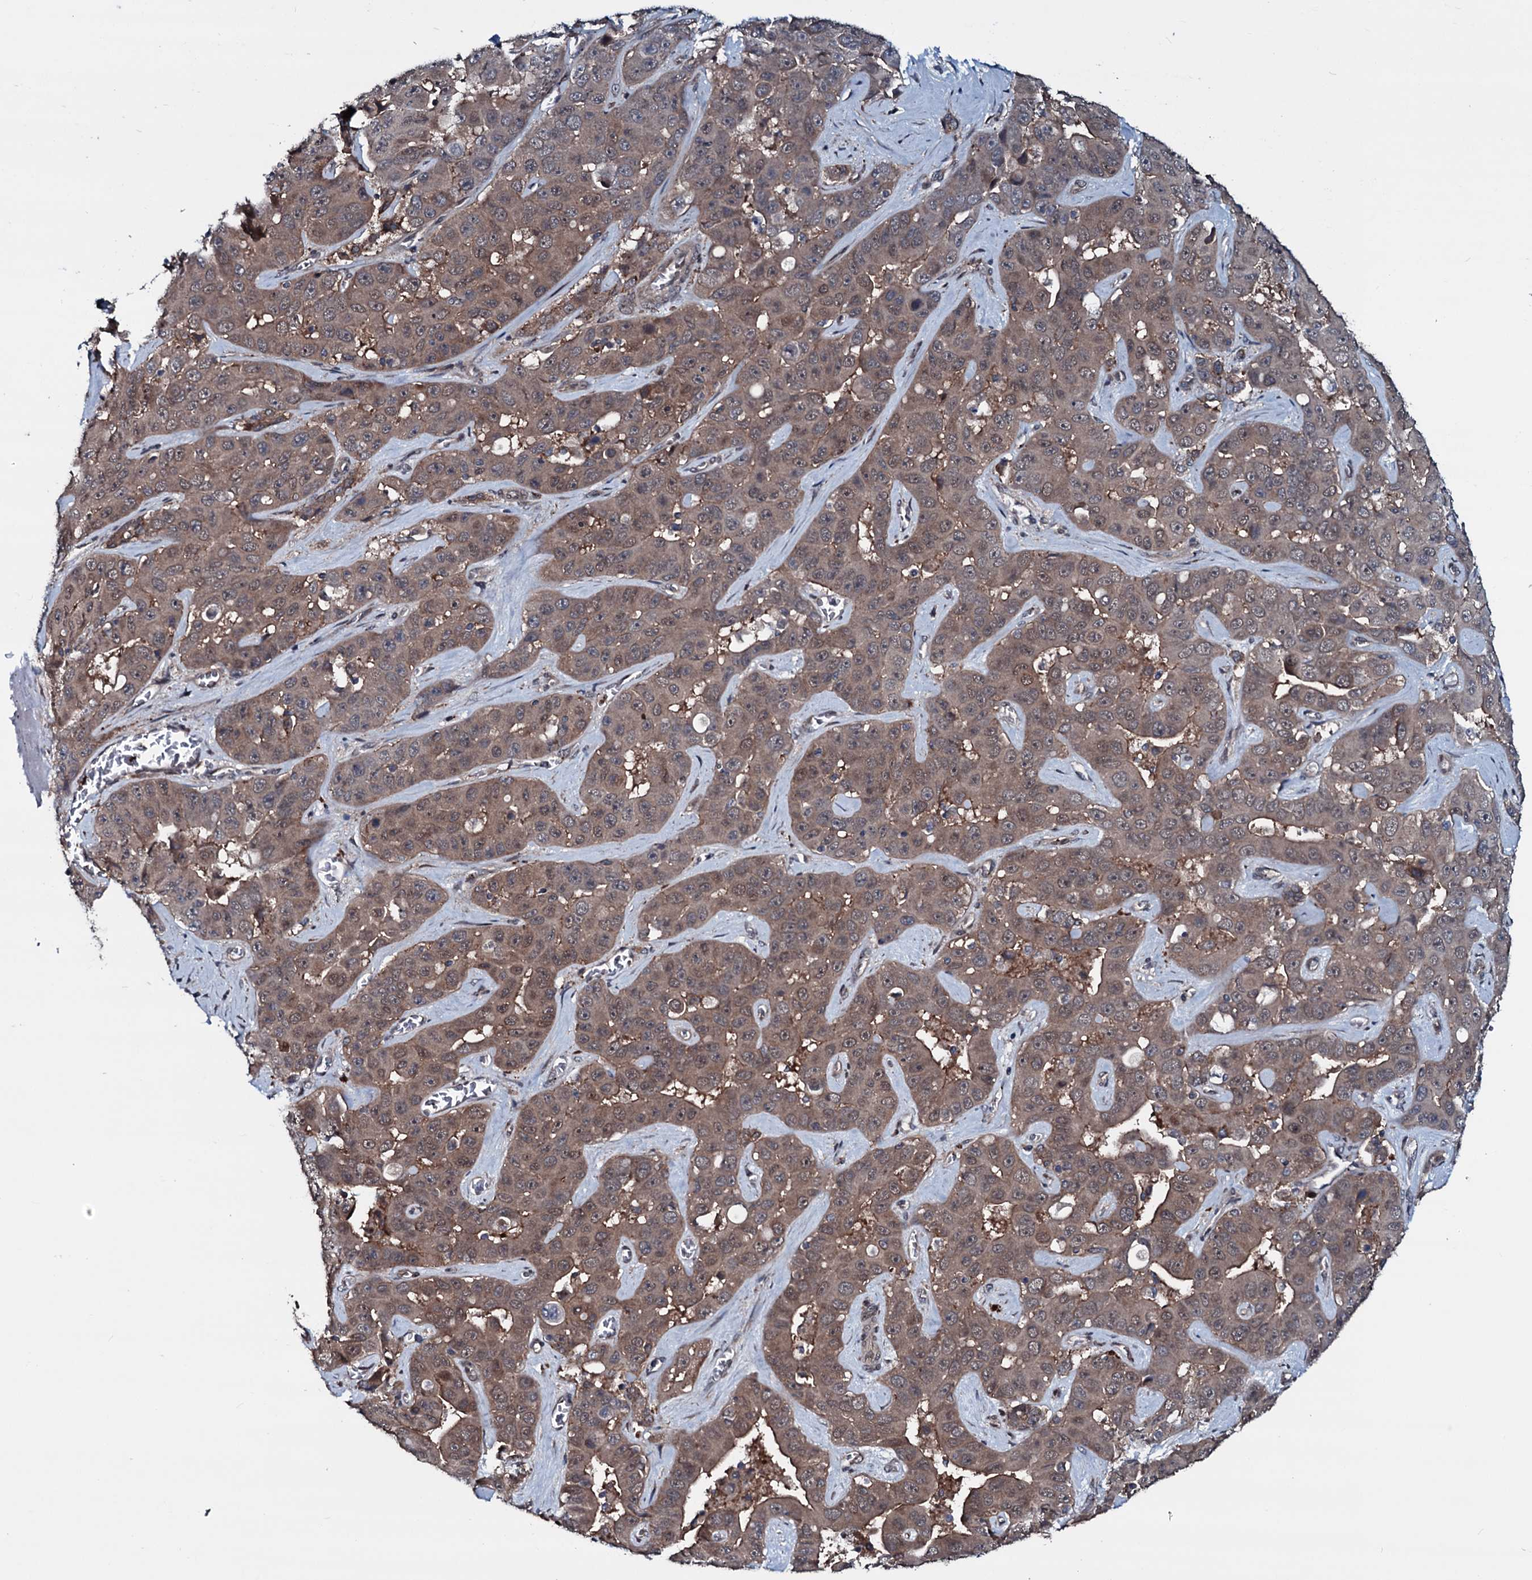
{"staining": {"intensity": "weak", "quantity": "25%-75%", "location": "cytoplasmic/membranous"}, "tissue": "liver cancer", "cell_type": "Tumor cells", "image_type": "cancer", "snomed": [{"axis": "morphology", "description": "Cholangiocarcinoma"}, {"axis": "topography", "description": "Liver"}], "caption": "High-power microscopy captured an IHC micrograph of liver cholangiocarcinoma, revealing weak cytoplasmic/membranous staining in approximately 25%-75% of tumor cells.", "gene": "OGFOD2", "patient": {"sex": "female", "age": 52}}